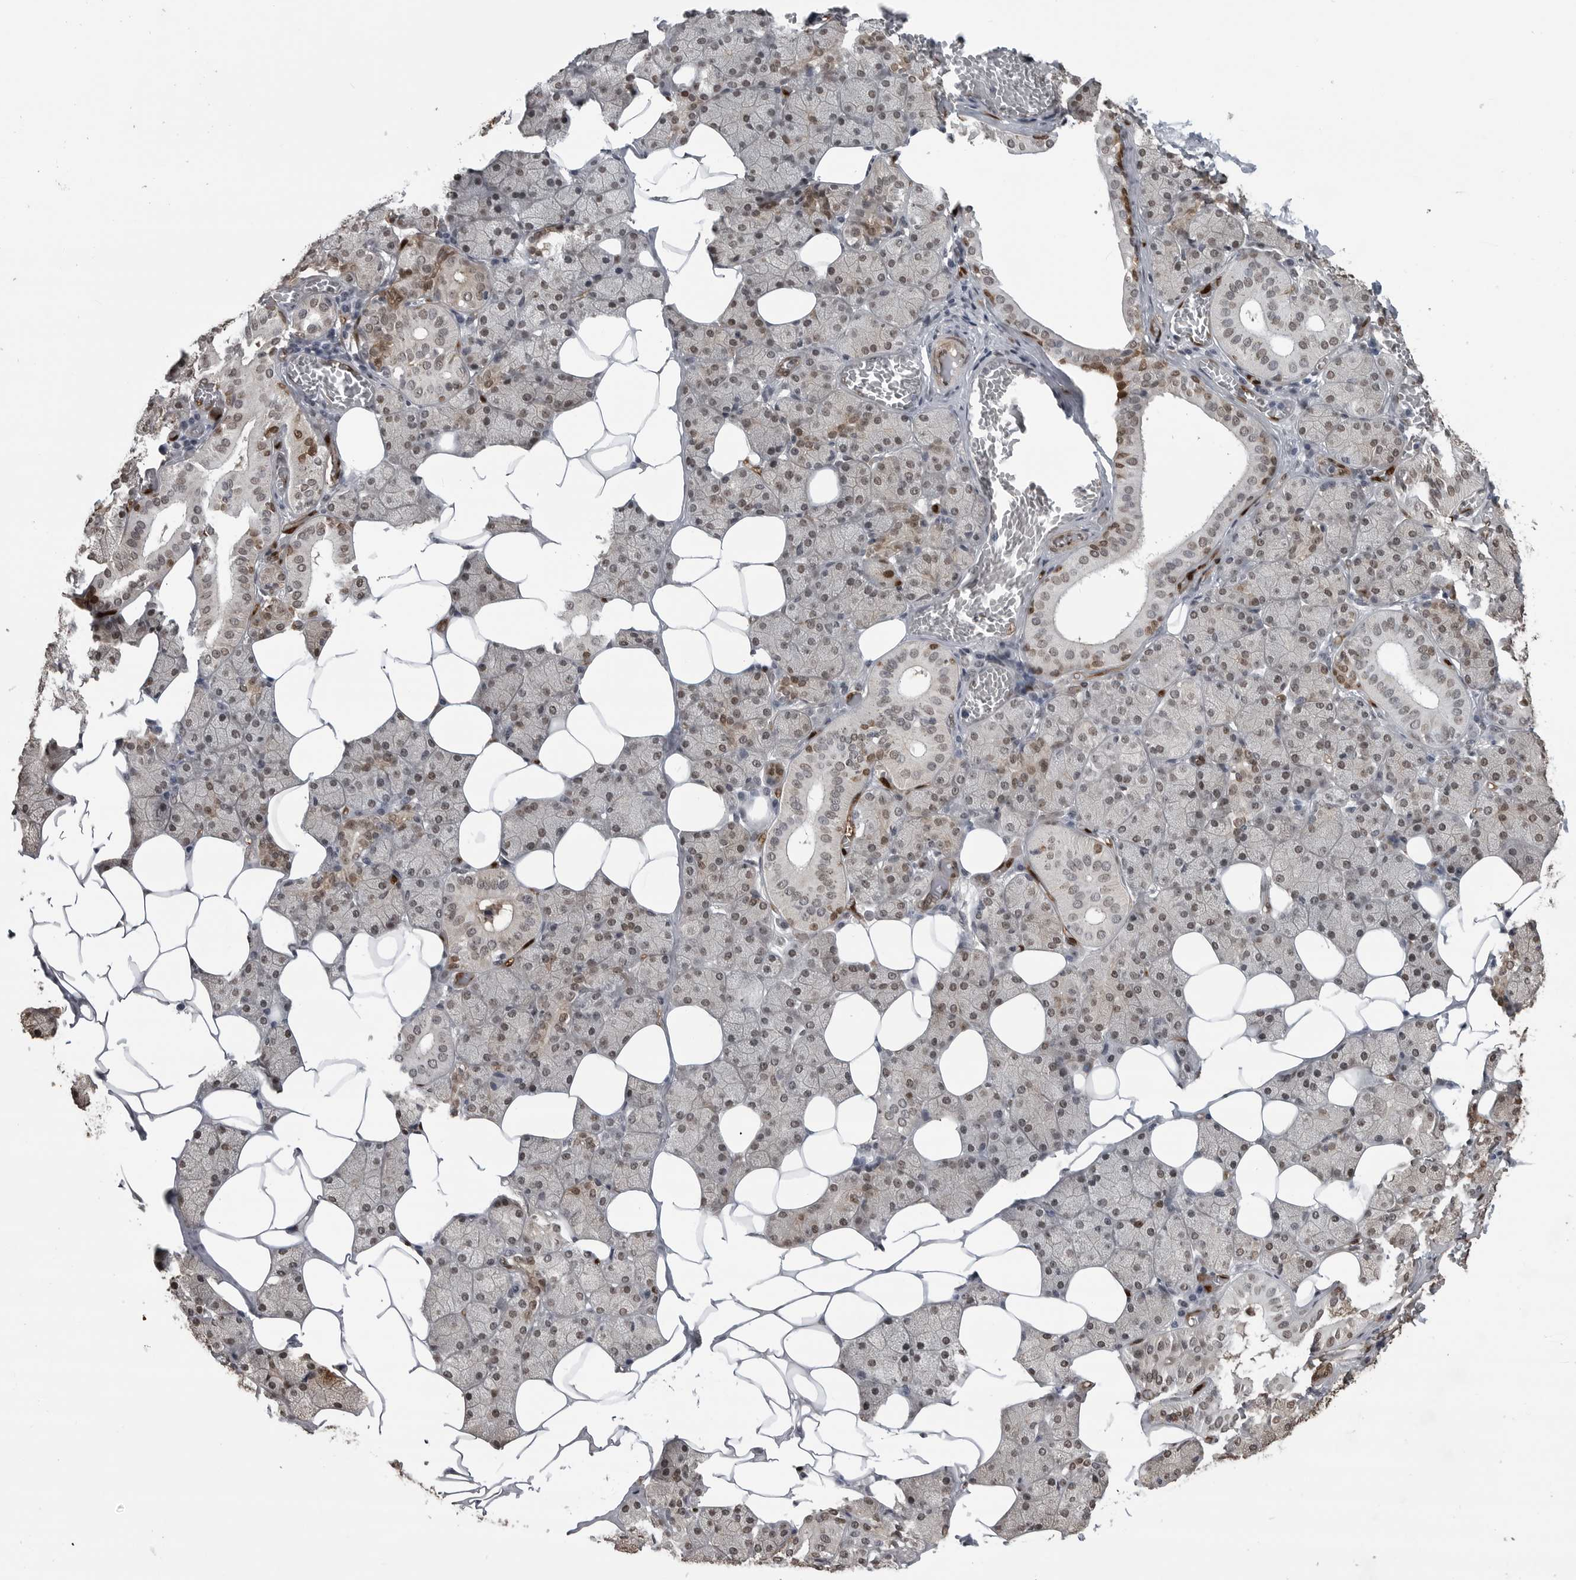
{"staining": {"intensity": "weak", "quantity": ">75%", "location": "nuclear"}, "tissue": "salivary gland", "cell_type": "Glandular cells", "image_type": "normal", "snomed": [{"axis": "morphology", "description": "Normal tissue, NOS"}, {"axis": "topography", "description": "Salivary gland"}], "caption": "IHC (DAB) staining of normal human salivary gland exhibits weak nuclear protein staining in about >75% of glandular cells.", "gene": "SMAD2", "patient": {"sex": "female", "age": 33}}